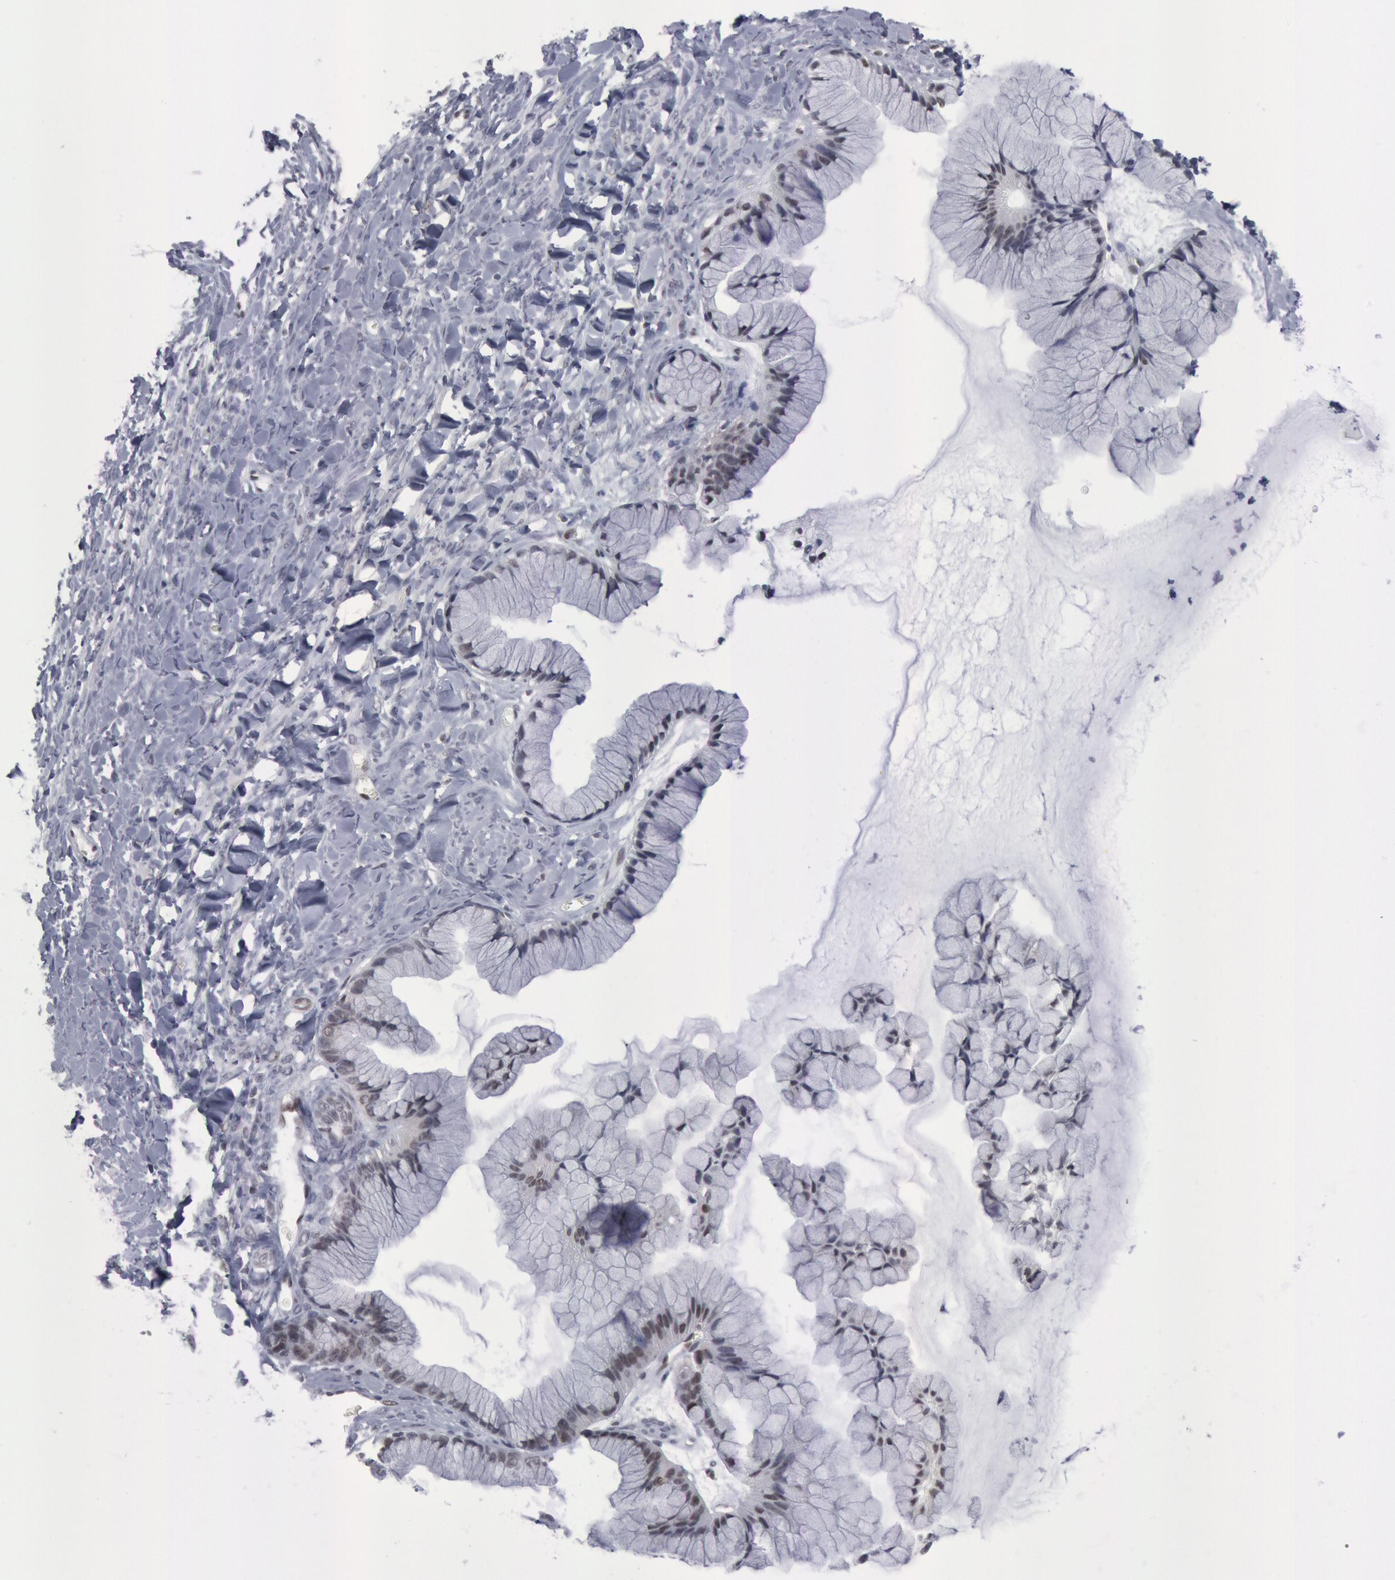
{"staining": {"intensity": "weak", "quantity": "<25%", "location": "nuclear"}, "tissue": "ovarian cancer", "cell_type": "Tumor cells", "image_type": "cancer", "snomed": [{"axis": "morphology", "description": "Cystadenocarcinoma, mucinous, NOS"}, {"axis": "topography", "description": "Ovary"}], "caption": "Tumor cells are negative for brown protein staining in ovarian mucinous cystadenocarcinoma.", "gene": "FOXO1", "patient": {"sex": "female", "age": 41}}